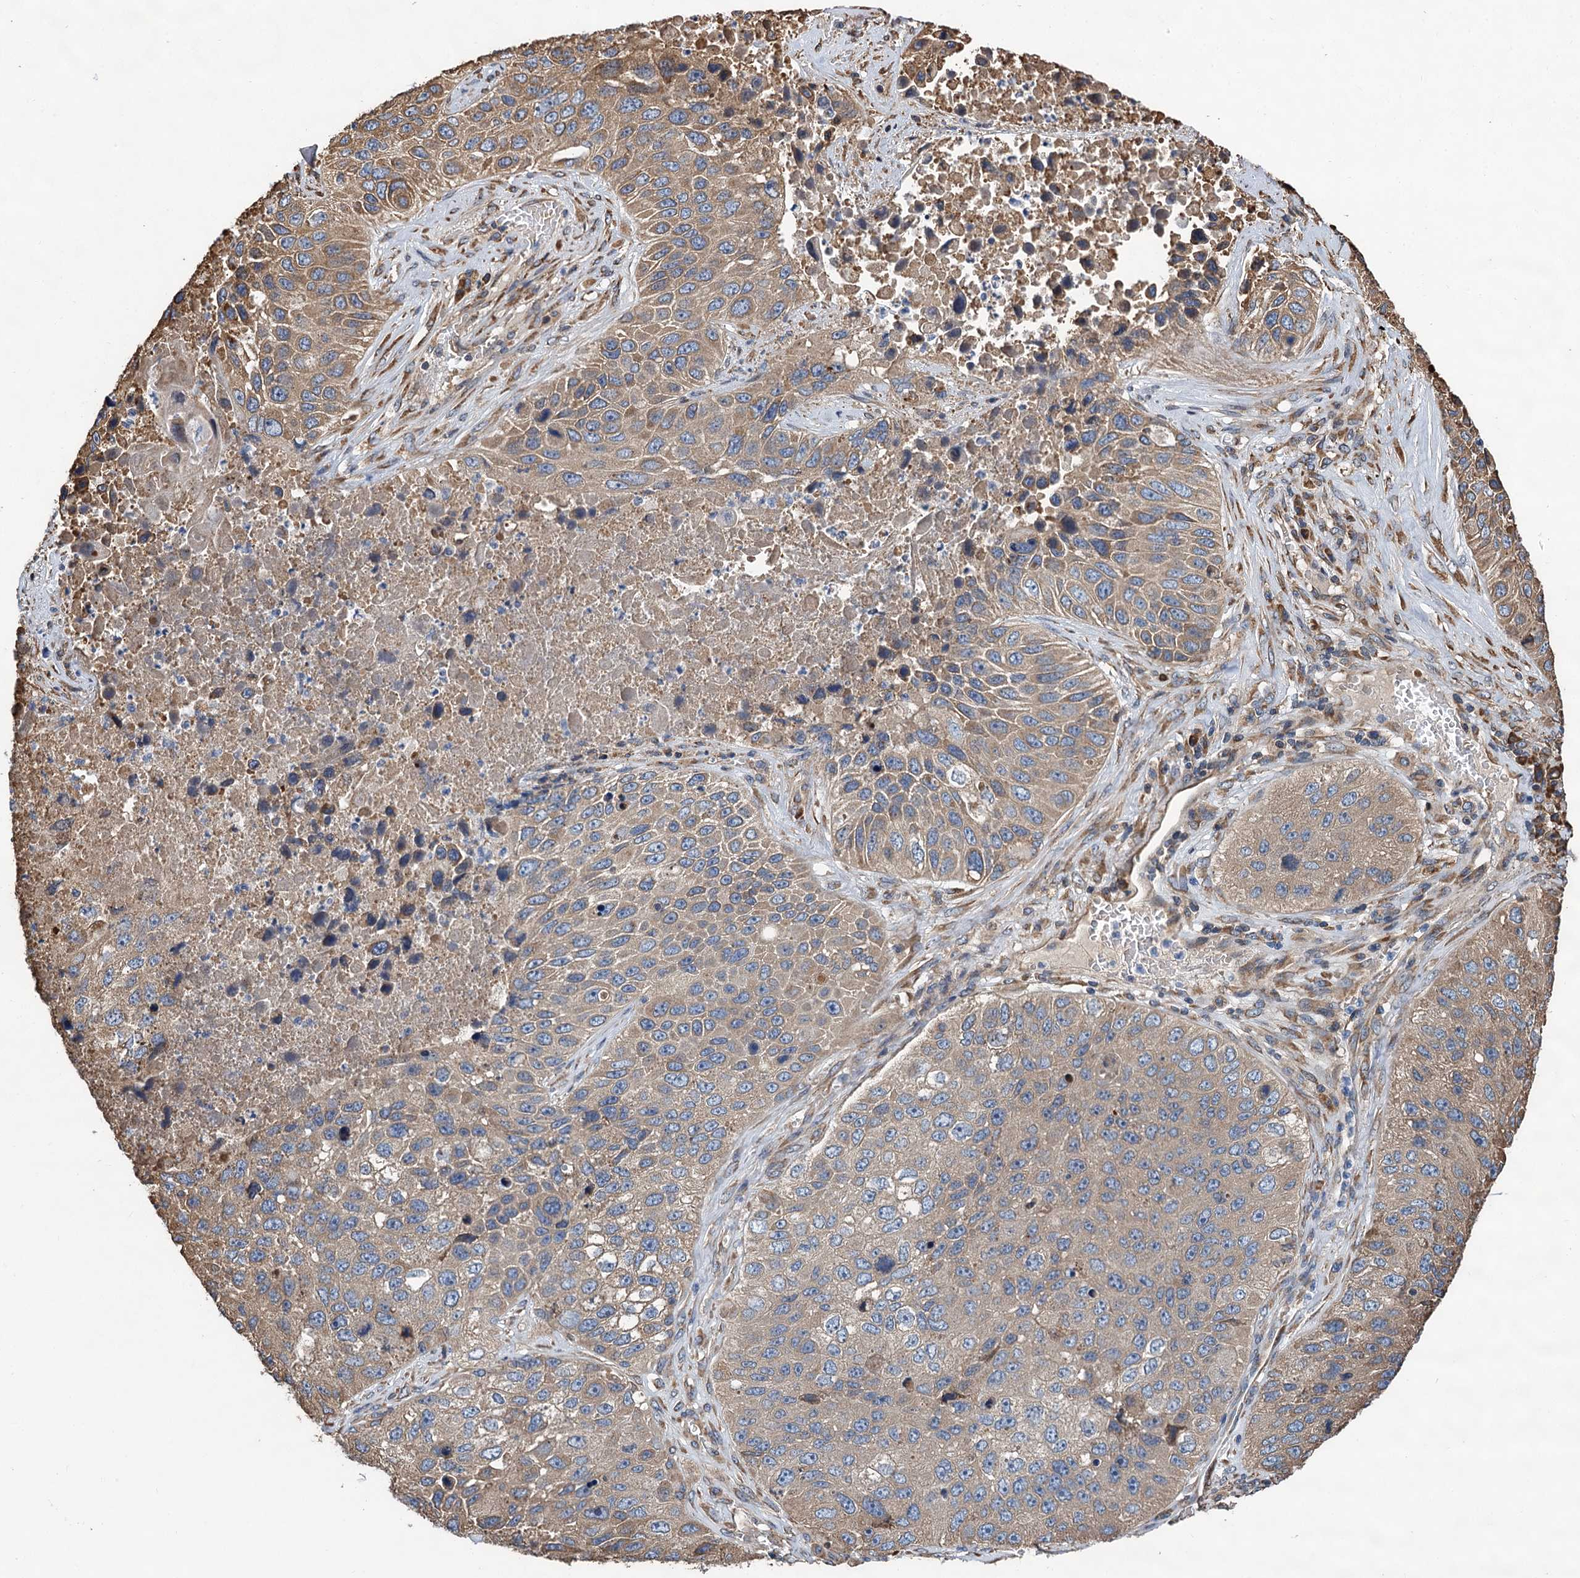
{"staining": {"intensity": "moderate", "quantity": "25%-75%", "location": "cytoplasmic/membranous"}, "tissue": "lung cancer", "cell_type": "Tumor cells", "image_type": "cancer", "snomed": [{"axis": "morphology", "description": "Squamous cell carcinoma, NOS"}, {"axis": "topography", "description": "Lung"}], "caption": "Immunohistochemical staining of squamous cell carcinoma (lung) demonstrates medium levels of moderate cytoplasmic/membranous expression in approximately 25%-75% of tumor cells. The protein is shown in brown color, while the nuclei are stained blue.", "gene": "LINS1", "patient": {"sex": "male", "age": 61}}